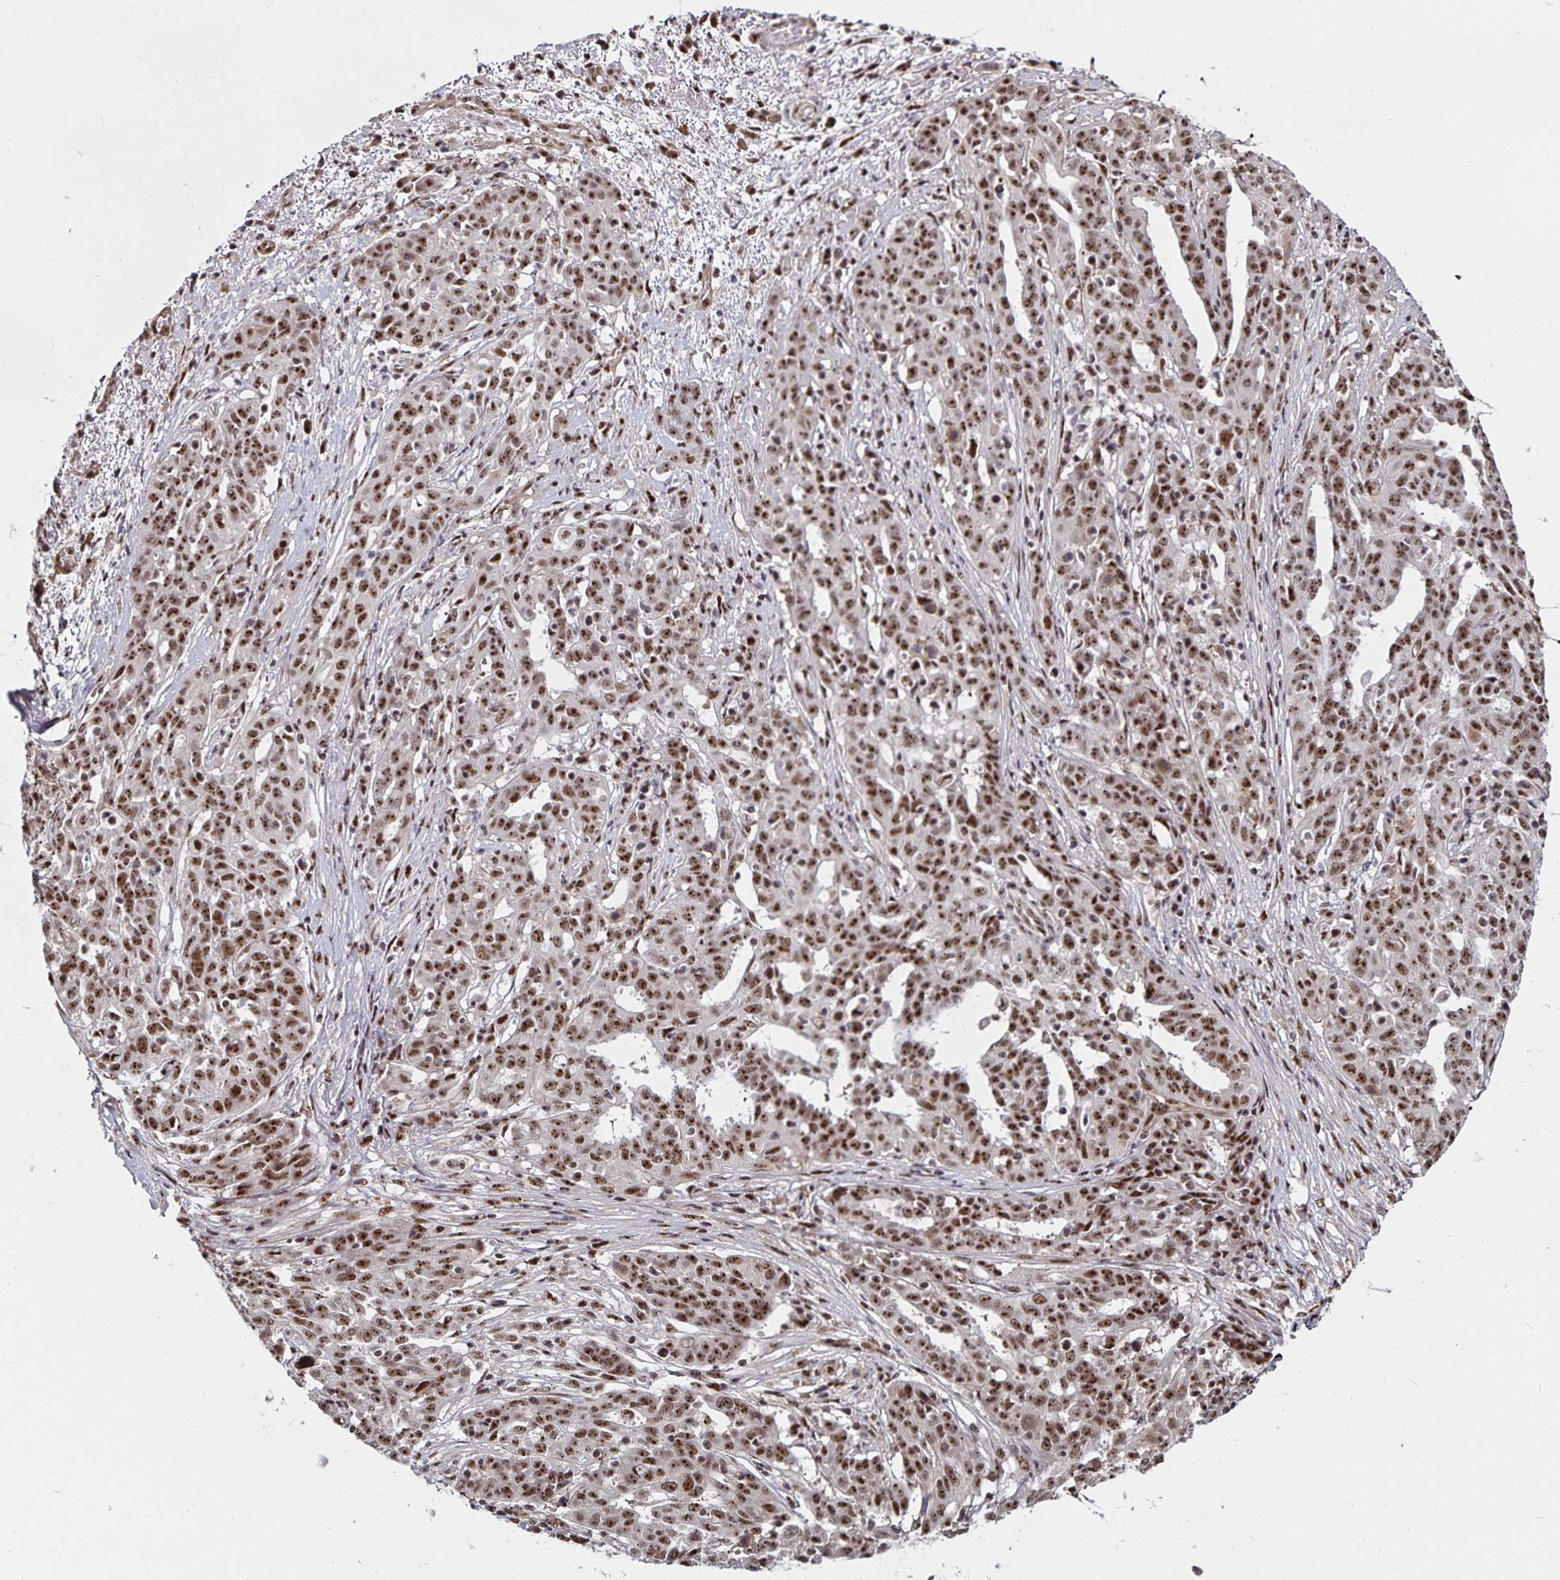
{"staining": {"intensity": "strong", "quantity": ">75%", "location": "nuclear"}, "tissue": "ovarian cancer", "cell_type": "Tumor cells", "image_type": "cancer", "snomed": [{"axis": "morphology", "description": "Cystadenocarcinoma, serous, NOS"}, {"axis": "topography", "description": "Ovary"}], "caption": "Approximately >75% of tumor cells in ovarian serous cystadenocarcinoma display strong nuclear protein staining as visualized by brown immunohistochemical staining.", "gene": "LAS1L", "patient": {"sex": "female", "age": 67}}